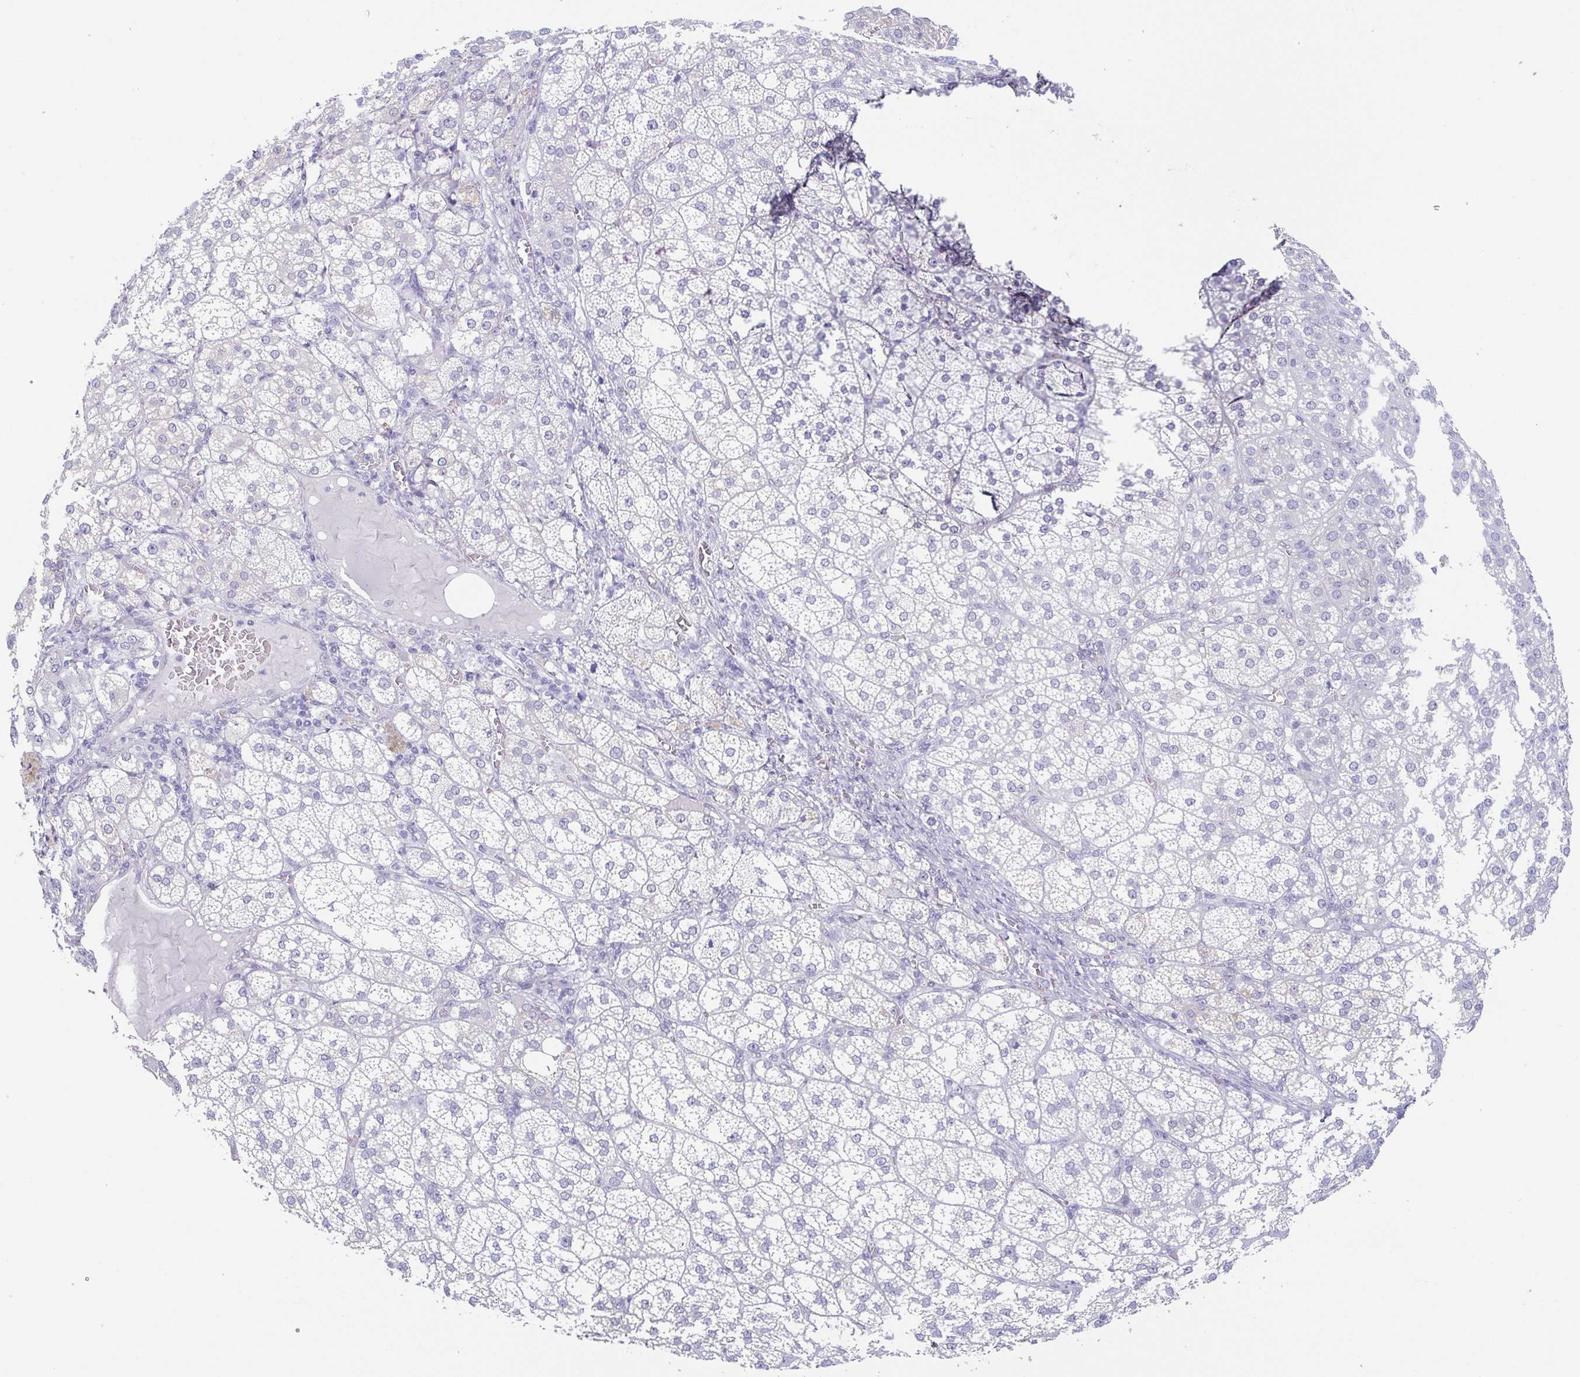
{"staining": {"intensity": "negative", "quantity": "none", "location": "none"}, "tissue": "adrenal gland", "cell_type": "Glandular cells", "image_type": "normal", "snomed": [{"axis": "morphology", "description": "Normal tissue, NOS"}, {"axis": "topography", "description": "Adrenal gland"}], "caption": "High power microscopy image of an immunohistochemistry histopathology image of benign adrenal gland, revealing no significant positivity in glandular cells.", "gene": "COL17A1", "patient": {"sex": "female", "age": 60}}